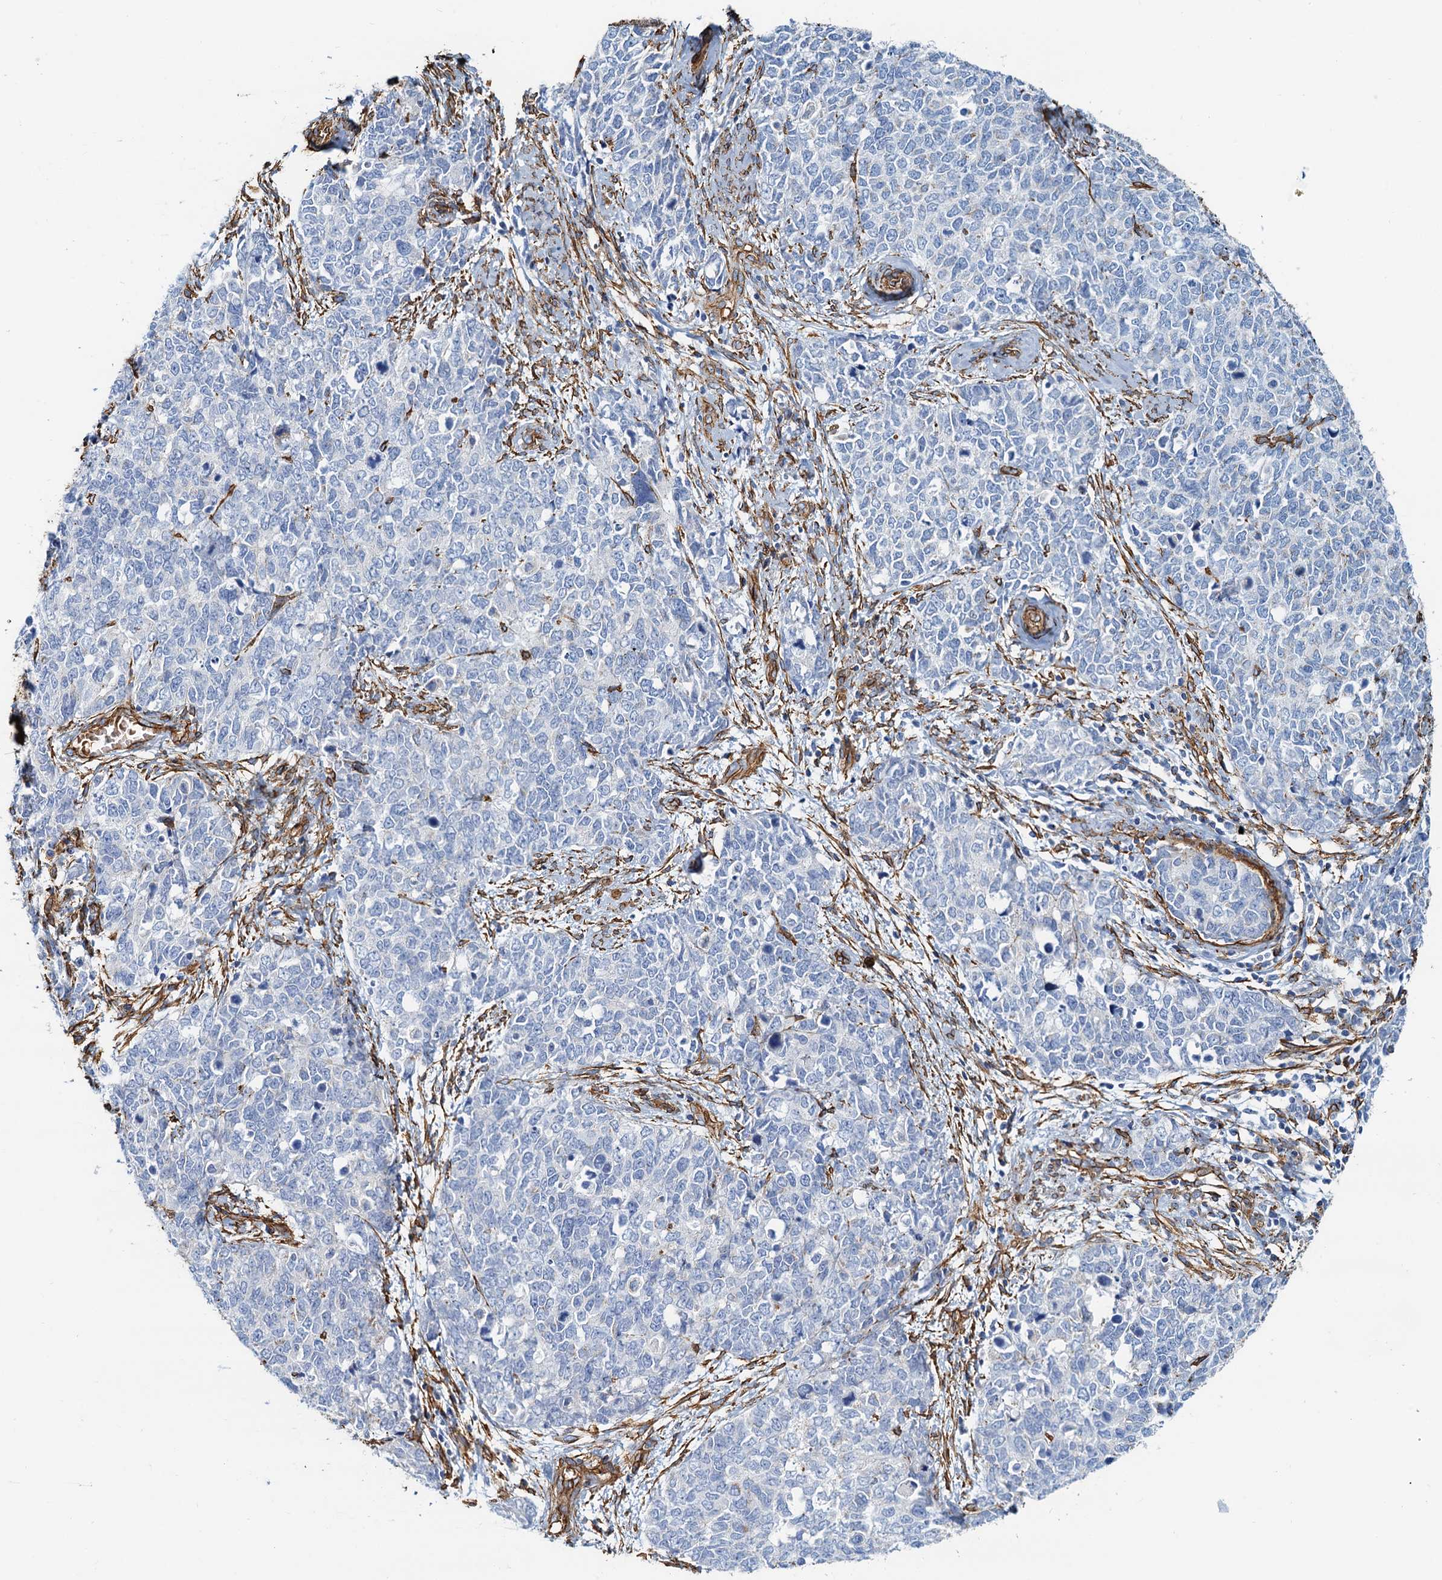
{"staining": {"intensity": "negative", "quantity": "none", "location": "none"}, "tissue": "cervical cancer", "cell_type": "Tumor cells", "image_type": "cancer", "snomed": [{"axis": "morphology", "description": "Squamous cell carcinoma, NOS"}, {"axis": "topography", "description": "Cervix"}], "caption": "An immunohistochemistry micrograph of cervical squamous cell carcinoma is shown. There is no staining in tumor cells of cervical squamous cell carcinoma.", "gene": "DGKG", "patient": {"sex": "female", "age": 63}}